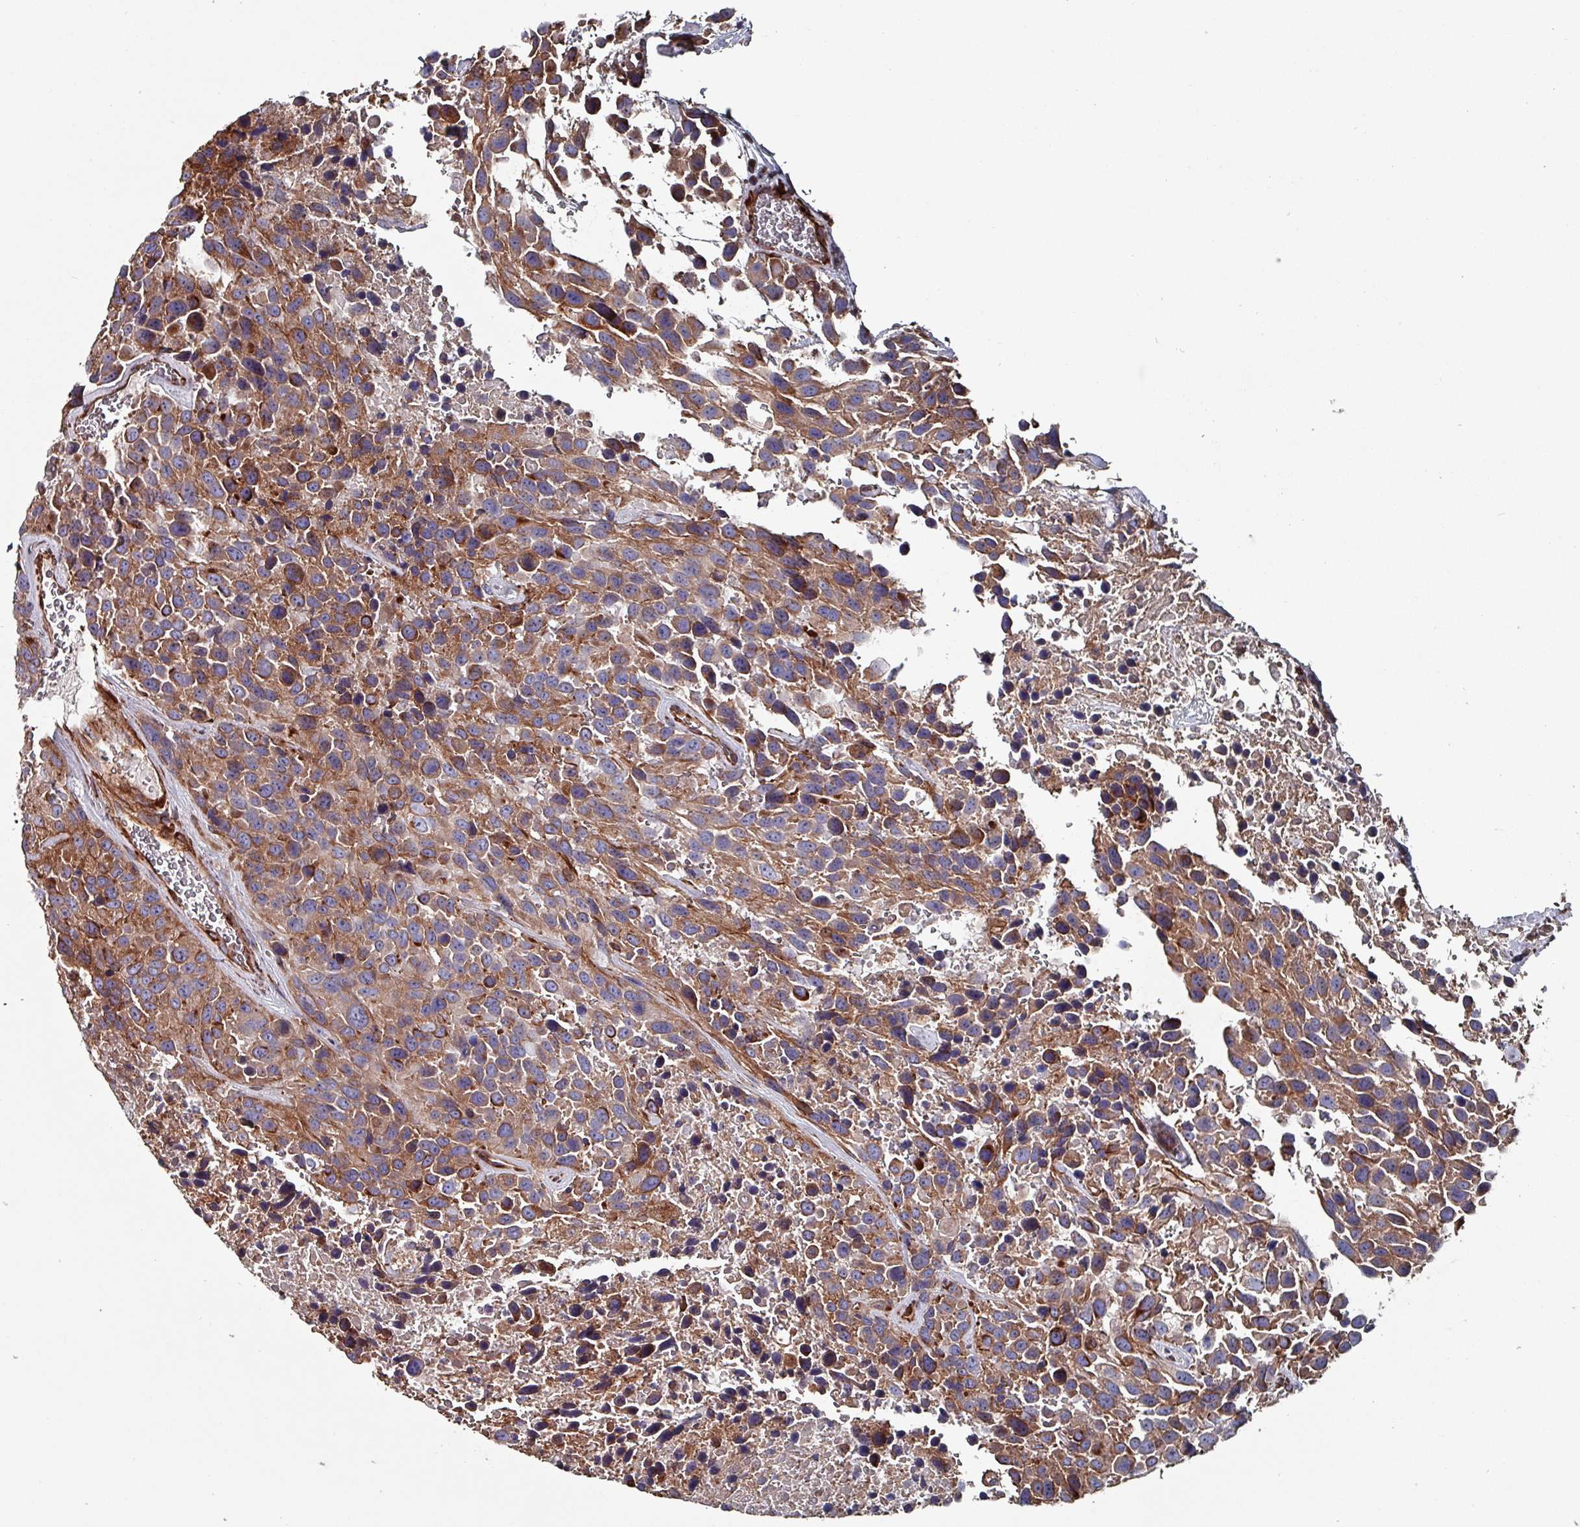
{"staining": {"intensity": "moderate", "quantity": ">75%", "location": "cytoplasmic/membranous"}, "tissue": "urothelial cancer", "cell_type": "Tumor cells", "image_type": "cancer", "snomed": [{"axis": "morphology", "description": "Urothelial carcinoma, High grade"}, {"axis": "topography", "description": "Urinary bladder"}], "caption": "An IHC micrograph of tumor tissue is shown. Protein staining in brown shows moderate cytoplasmic/membranous positivity in urothelial carcinoma (high-grade) within tumor cells.", "gene": "ANO10", "patient": {"sex": "female", "age": 70}}